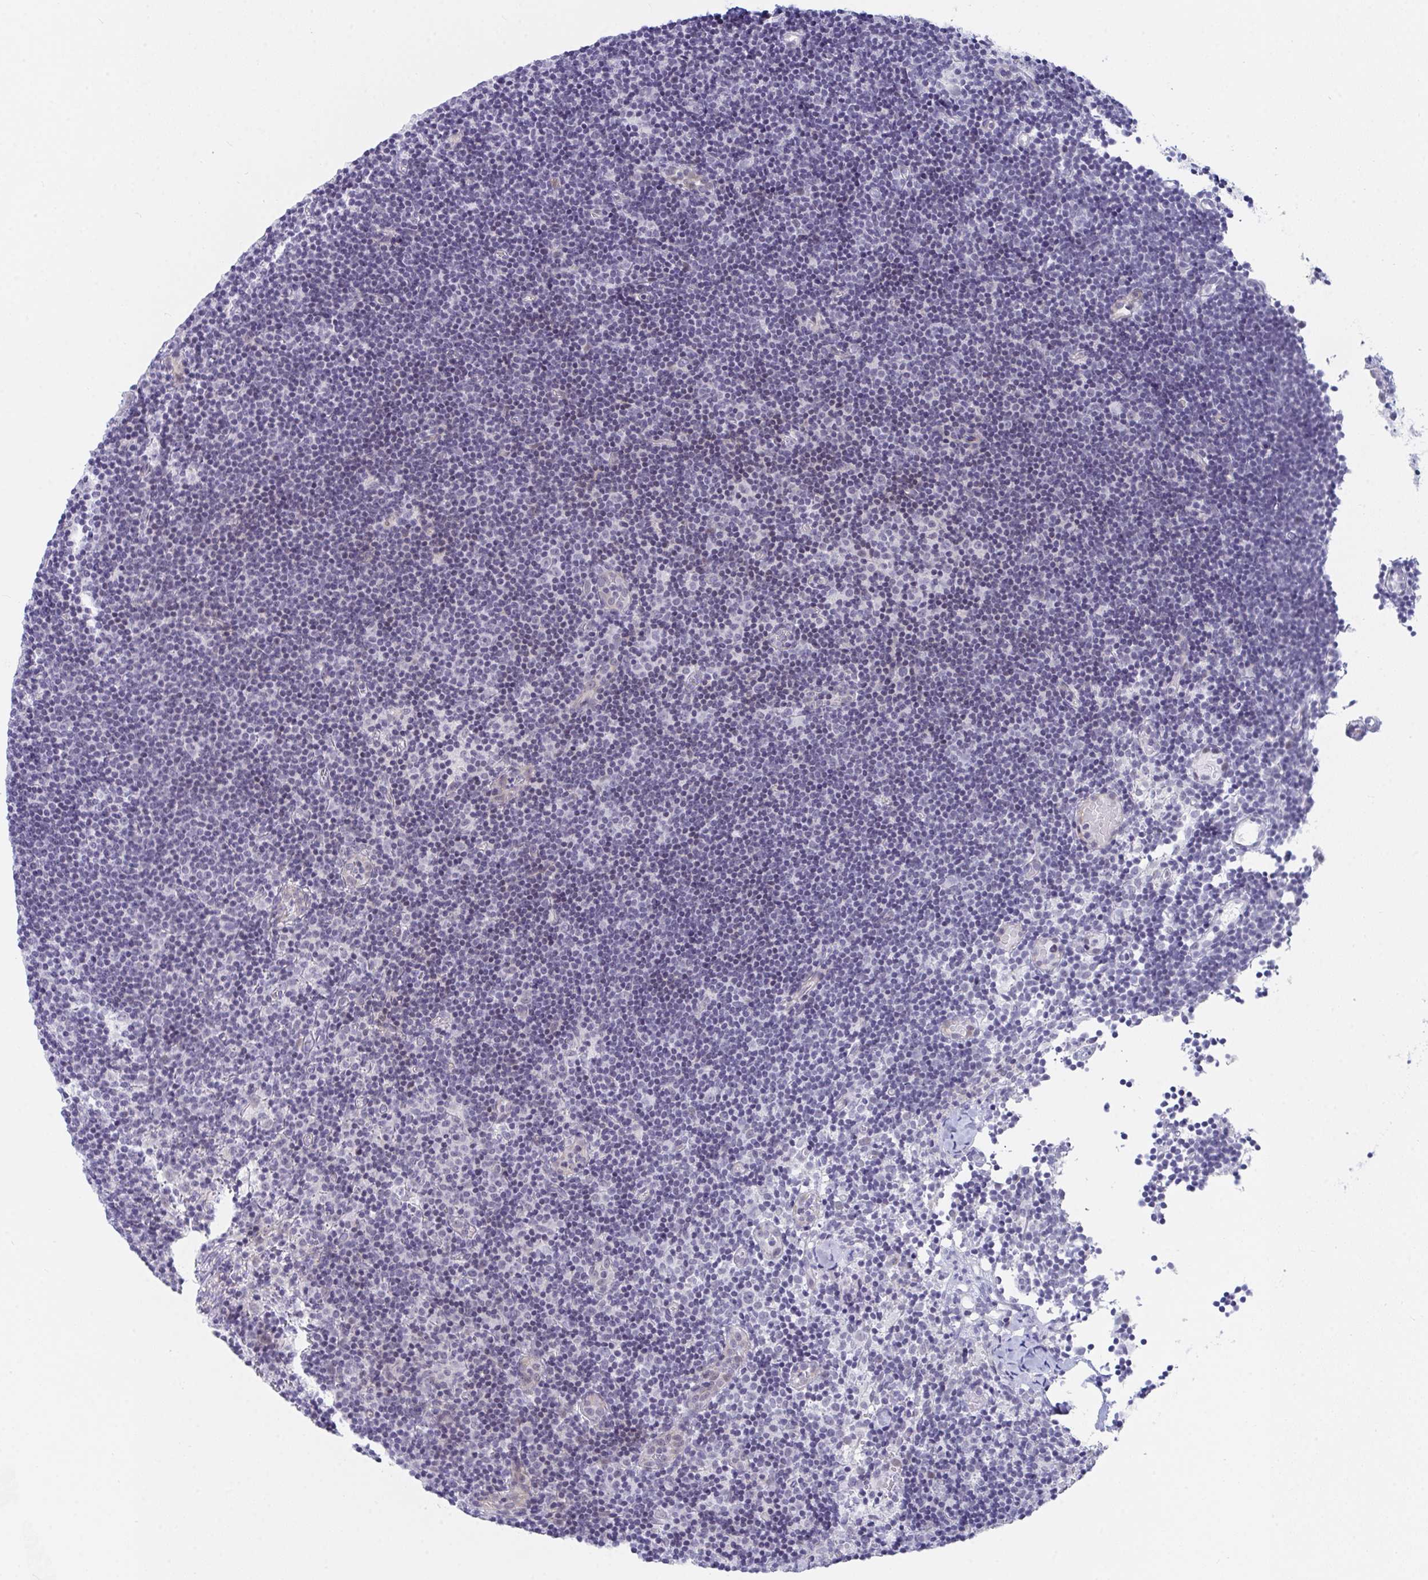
{"staining": {"intensity": "negative", "quantity": "none", "location": "none"}, "tissue": "lymph node", "cell_type": "Germinal center cells", "image_type": "normal", "snomed": [{"axis": "morphology", "description": "Normal tissue, NOS"}, {"axis": "topography", "description": "Lymph node"}], "caption": "High magnification brightfield microscopy of benign lymph node stained with DAB (3,3'-diaminobenzidine) (brown) and counterstained with hematoxylin (blue): germinal center cells show no significant expression.", "gene": "DAOA", "patient": {"sex": "female", "age": 45}}